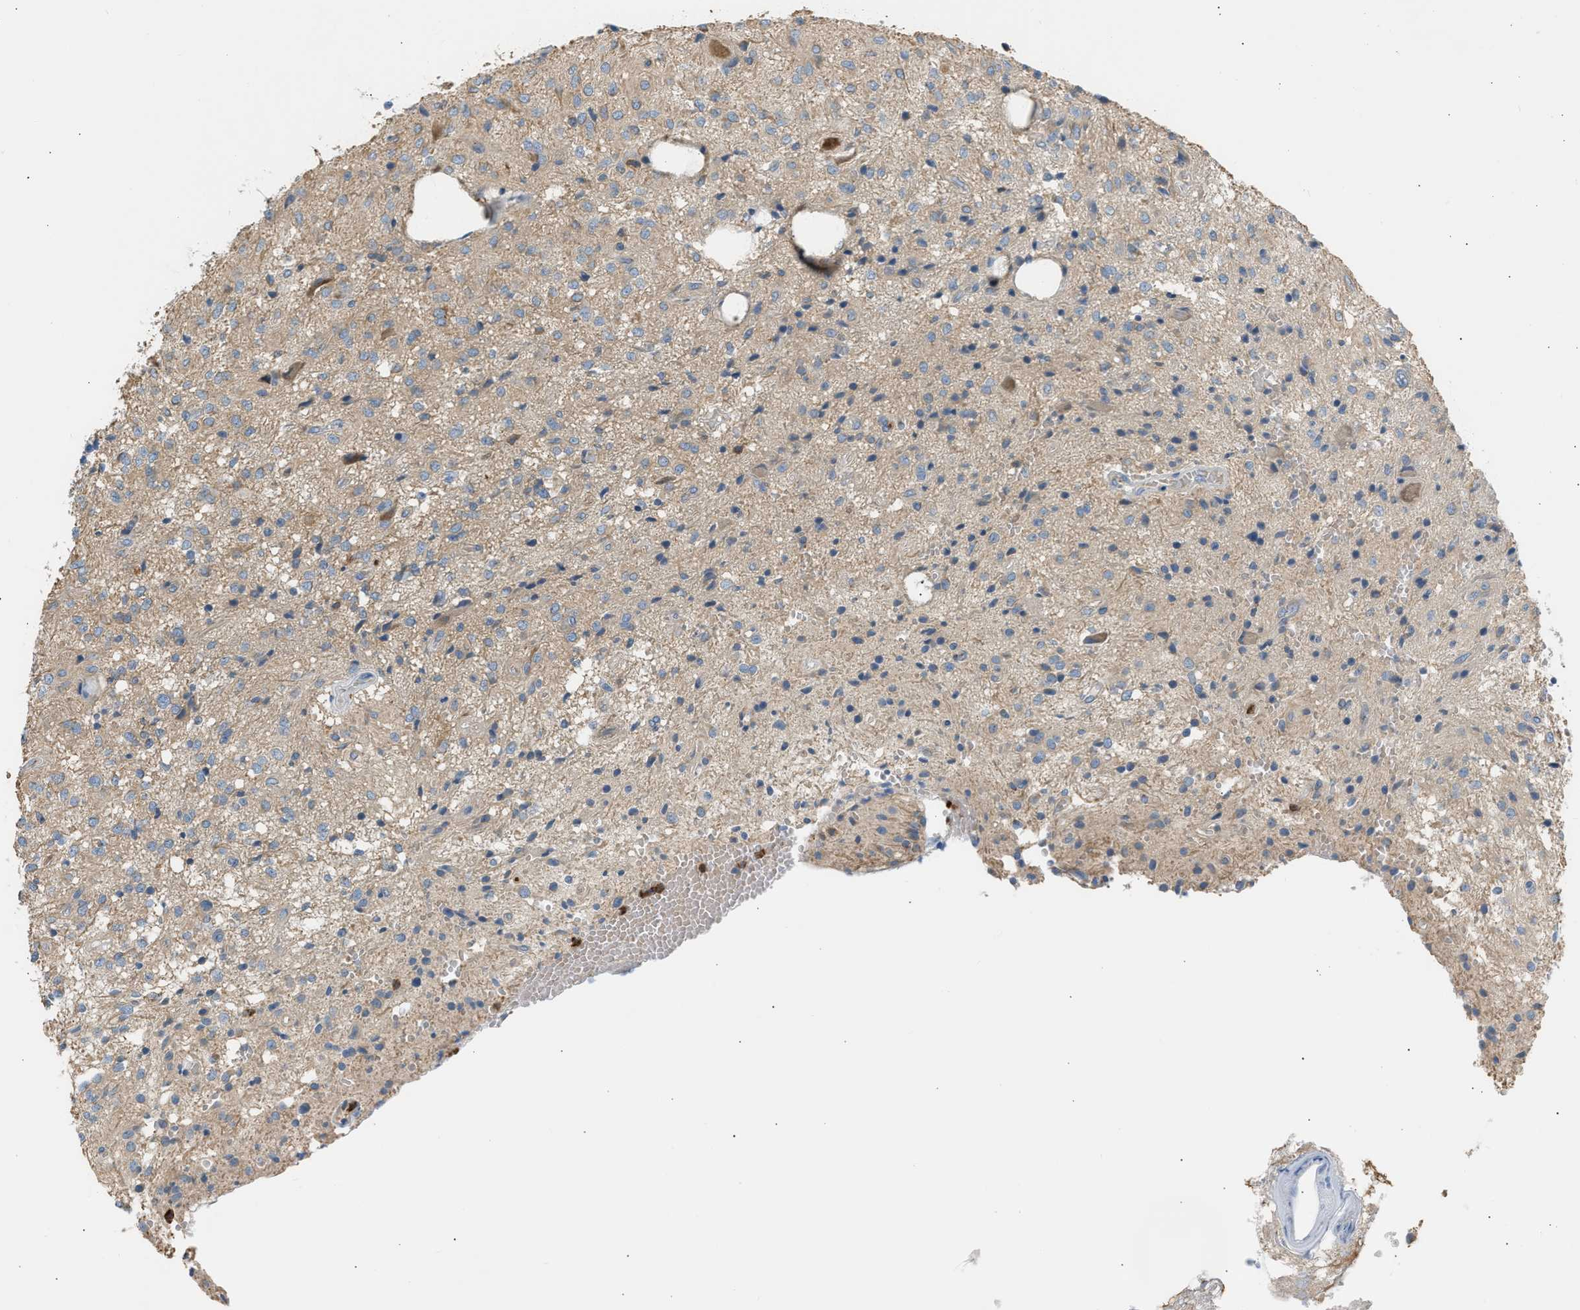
{"staining": {"intensity": "weak", "quantity": "<25%", "location": "cytoplasmic/membranous"}, "tissue": "glioma", "cell_type": "Tumor cells", "image_type": "cancer", "snomed": [{"axis": "morphology", "description": "Glioma, malignant, High grade"}, {"axis": "topography", "description": "Brain"}], "caption": "Immunohistochemical staining of human high-grade glioma (malignant) displays no significant staining in tumor cells. (DAB IHC, high magnification).", "gene": "TRIM50", "patient": {"sex": "female", "age": 59}}